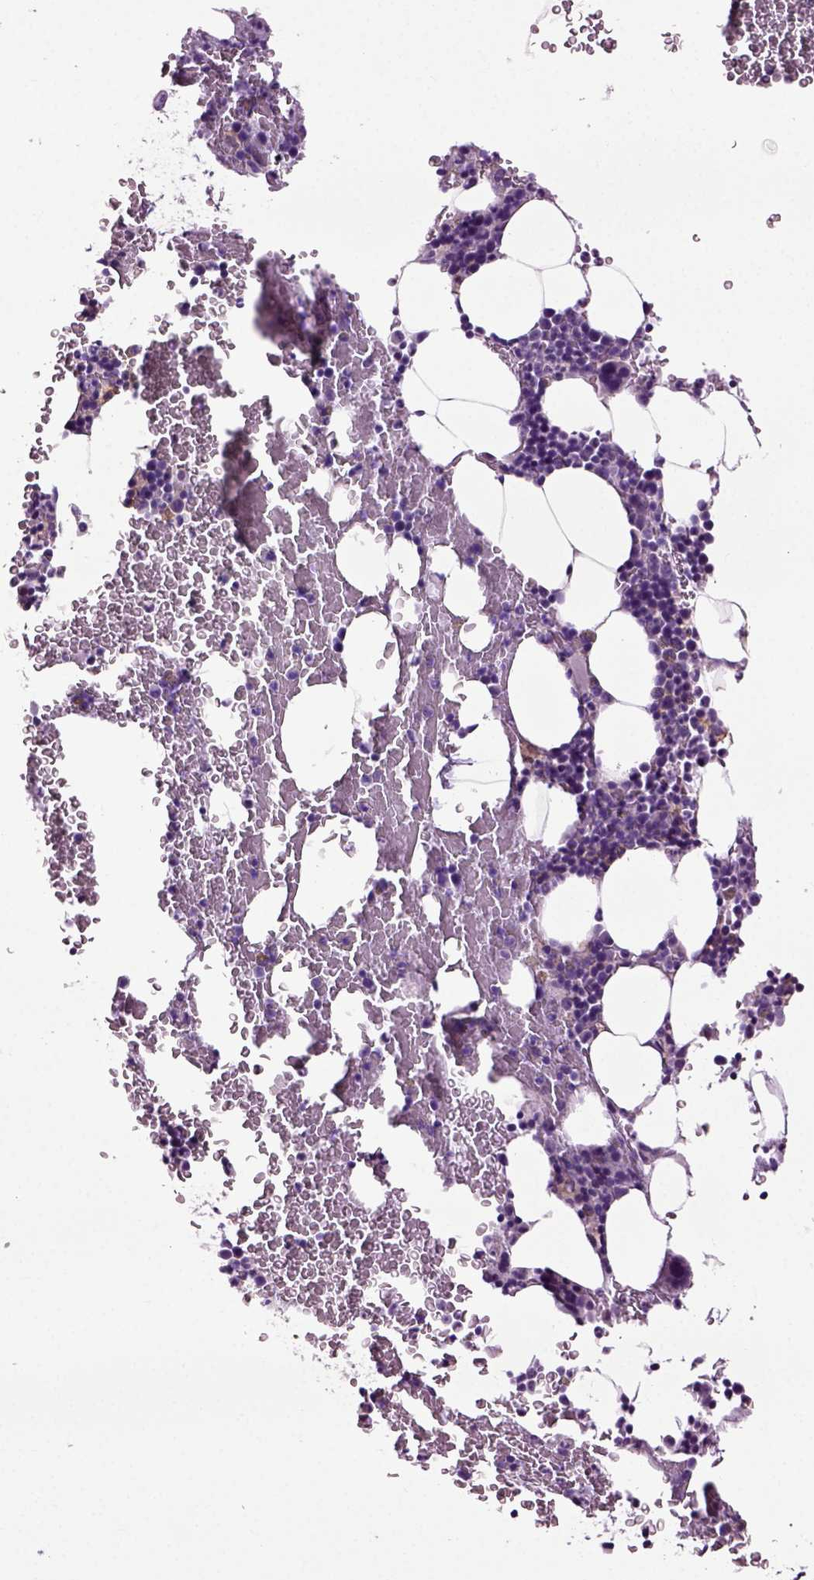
{"staining": {"intensity": "negative", "quantity": "none", "location": "none"}, "tissue": "bone marrow", "cell_type": "Hematopoietic cells", "image_type": "normal", "snomed": [{"axis": "morphology", "description": "Normal tissue, NOS"}, {"axis": "topography", "description": "Bone marrow"}], "caption": "The image displays no staining of hematopoietic cells in unremarkable bone marrow.", "gene": "DNAH10", "patient": {"sex": "male", "age": 64}}